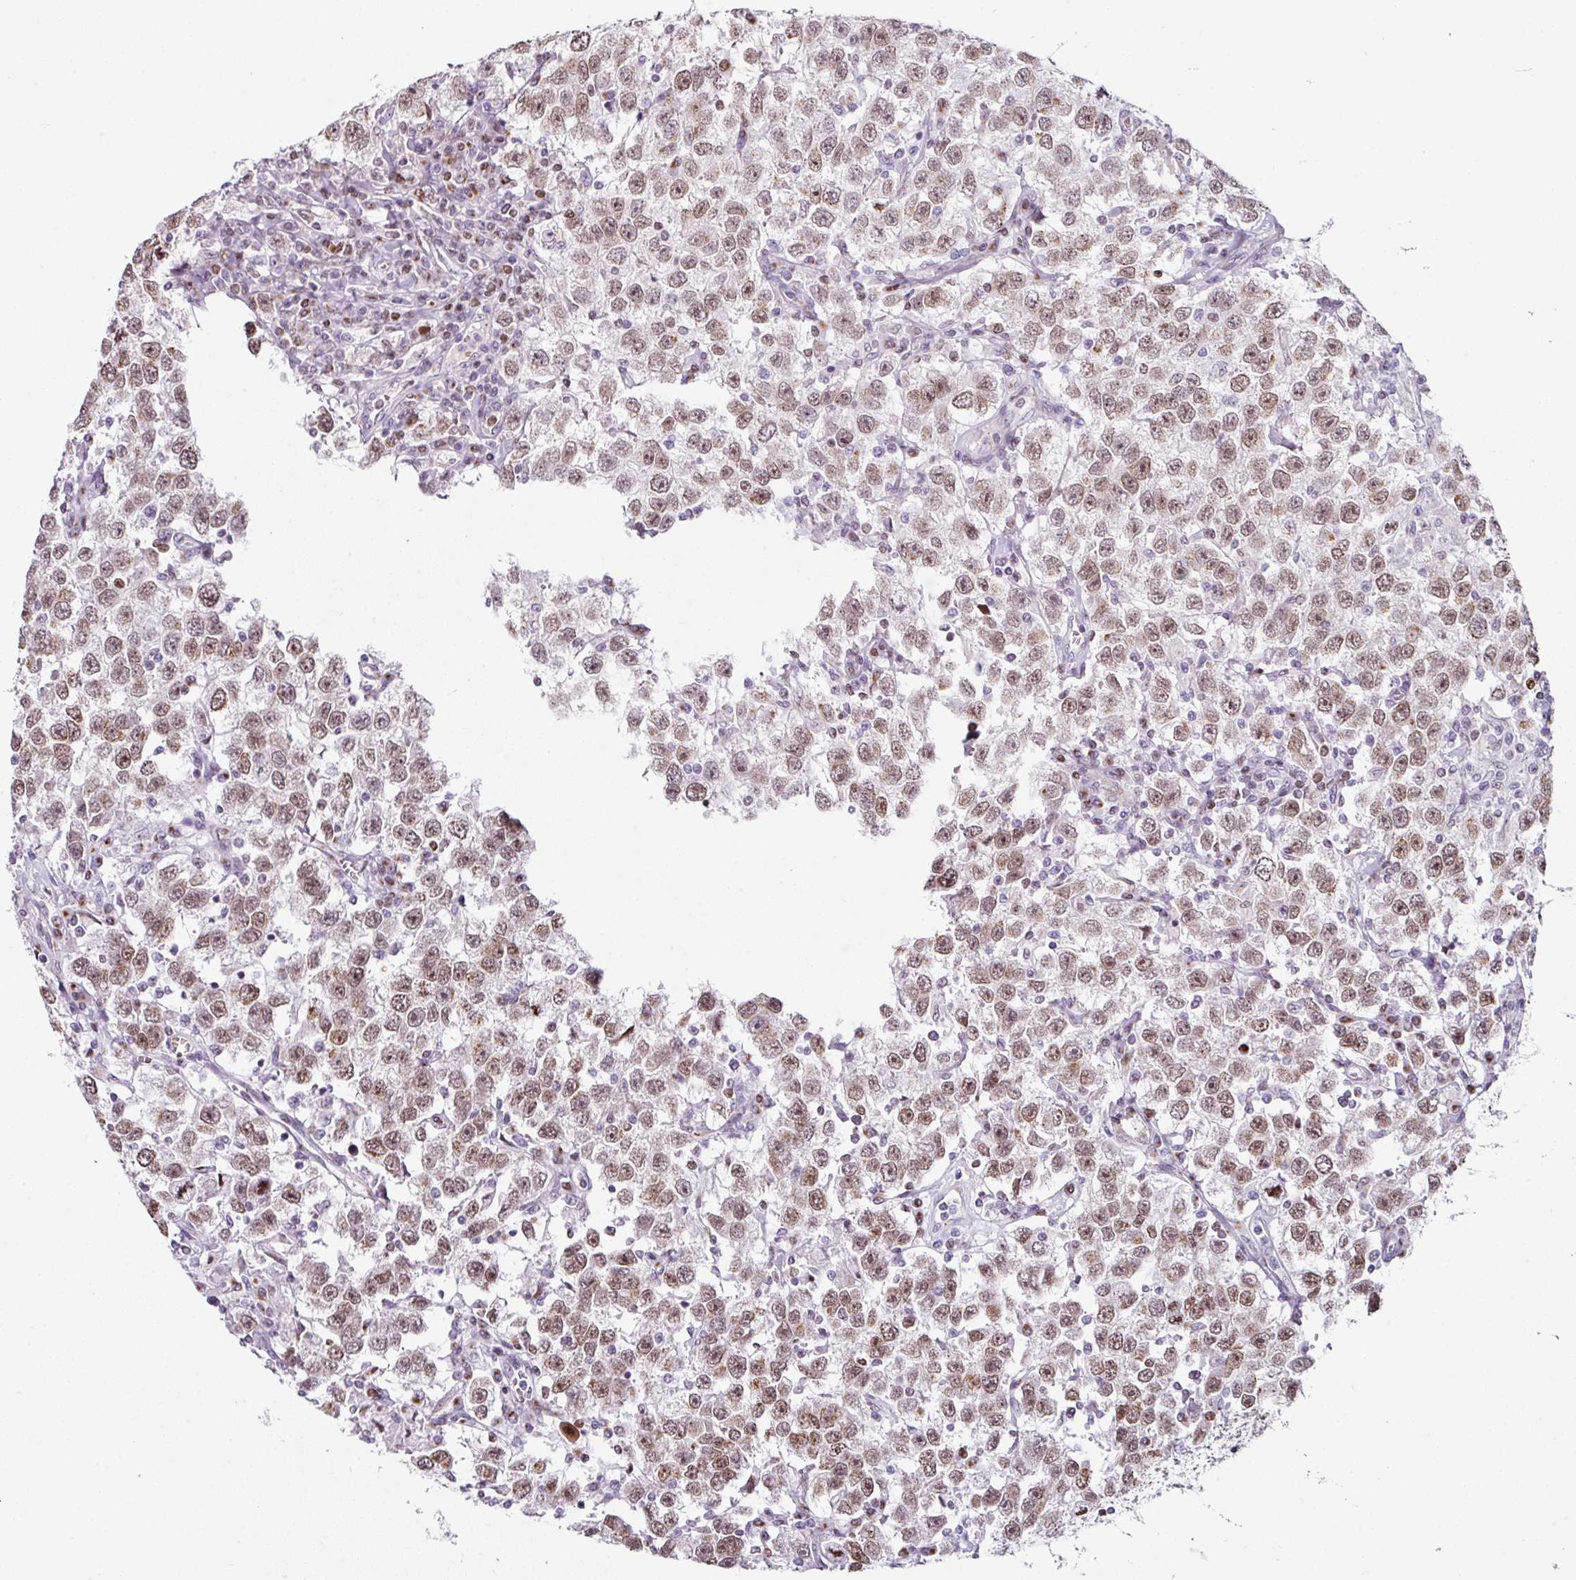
{"staining": {"intensity": "moderate", "quantity": ">75%", "location": "nuclear"}, "tissue": "testis cancer", "cell_type": "Tumor cells", "image_type": "cancer", "snomed": [{"axis": "morphology", "description": "Seminoma, NOS"}, {"axis": "topography", "description": "Testis"}], "caption": "DAB immunohistochemical staining of human testis cancer demonstrates moderate nuclear protein expression in about >75% of tumor cells. (DAB (3,3'-diaminobenzidine) = brown stain, brightfield microscopy at high magnification).", "gene": "SYT8", "patient": {"sex": "male", "age": 41}}